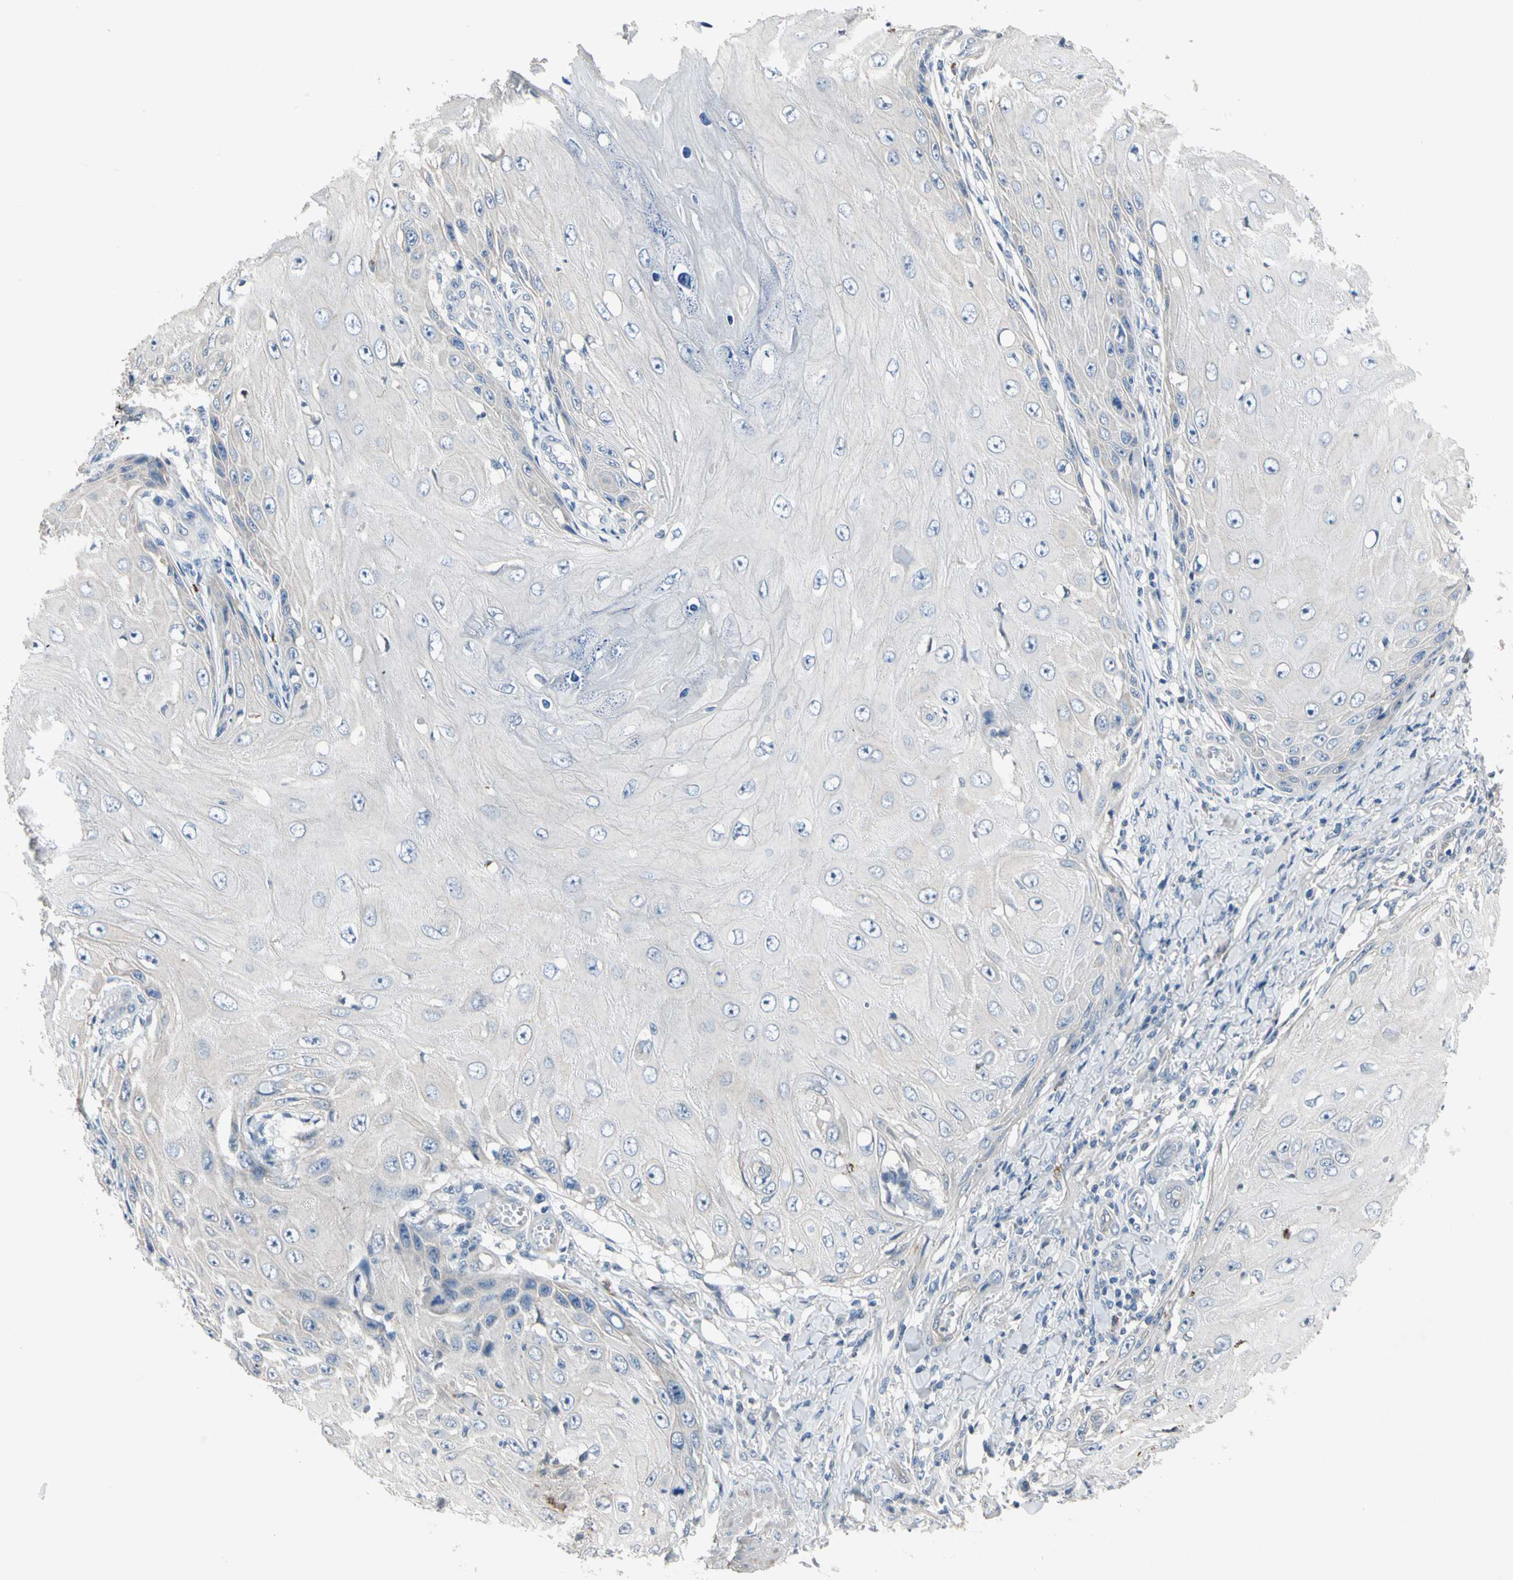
{"staining": {"intensity": "negative", "quantity": "none", "location": "none"}, "tissue": "skin cancer", "cell_type": "Tumor cells", "image_type": "cancer", "snomed": [{"axis": "morphology", "description": "Squamous cell carcinoma, NOS"}, {"axis": "topography", "description": "Skin"}], "caption": "Tumor cells are negative for protein expression in human skin cancer (squamous cell carcinoma). (DAB IHC, high magnification).", "gene": "GPR153", "patient": {"sex": "female", "age": 73}}